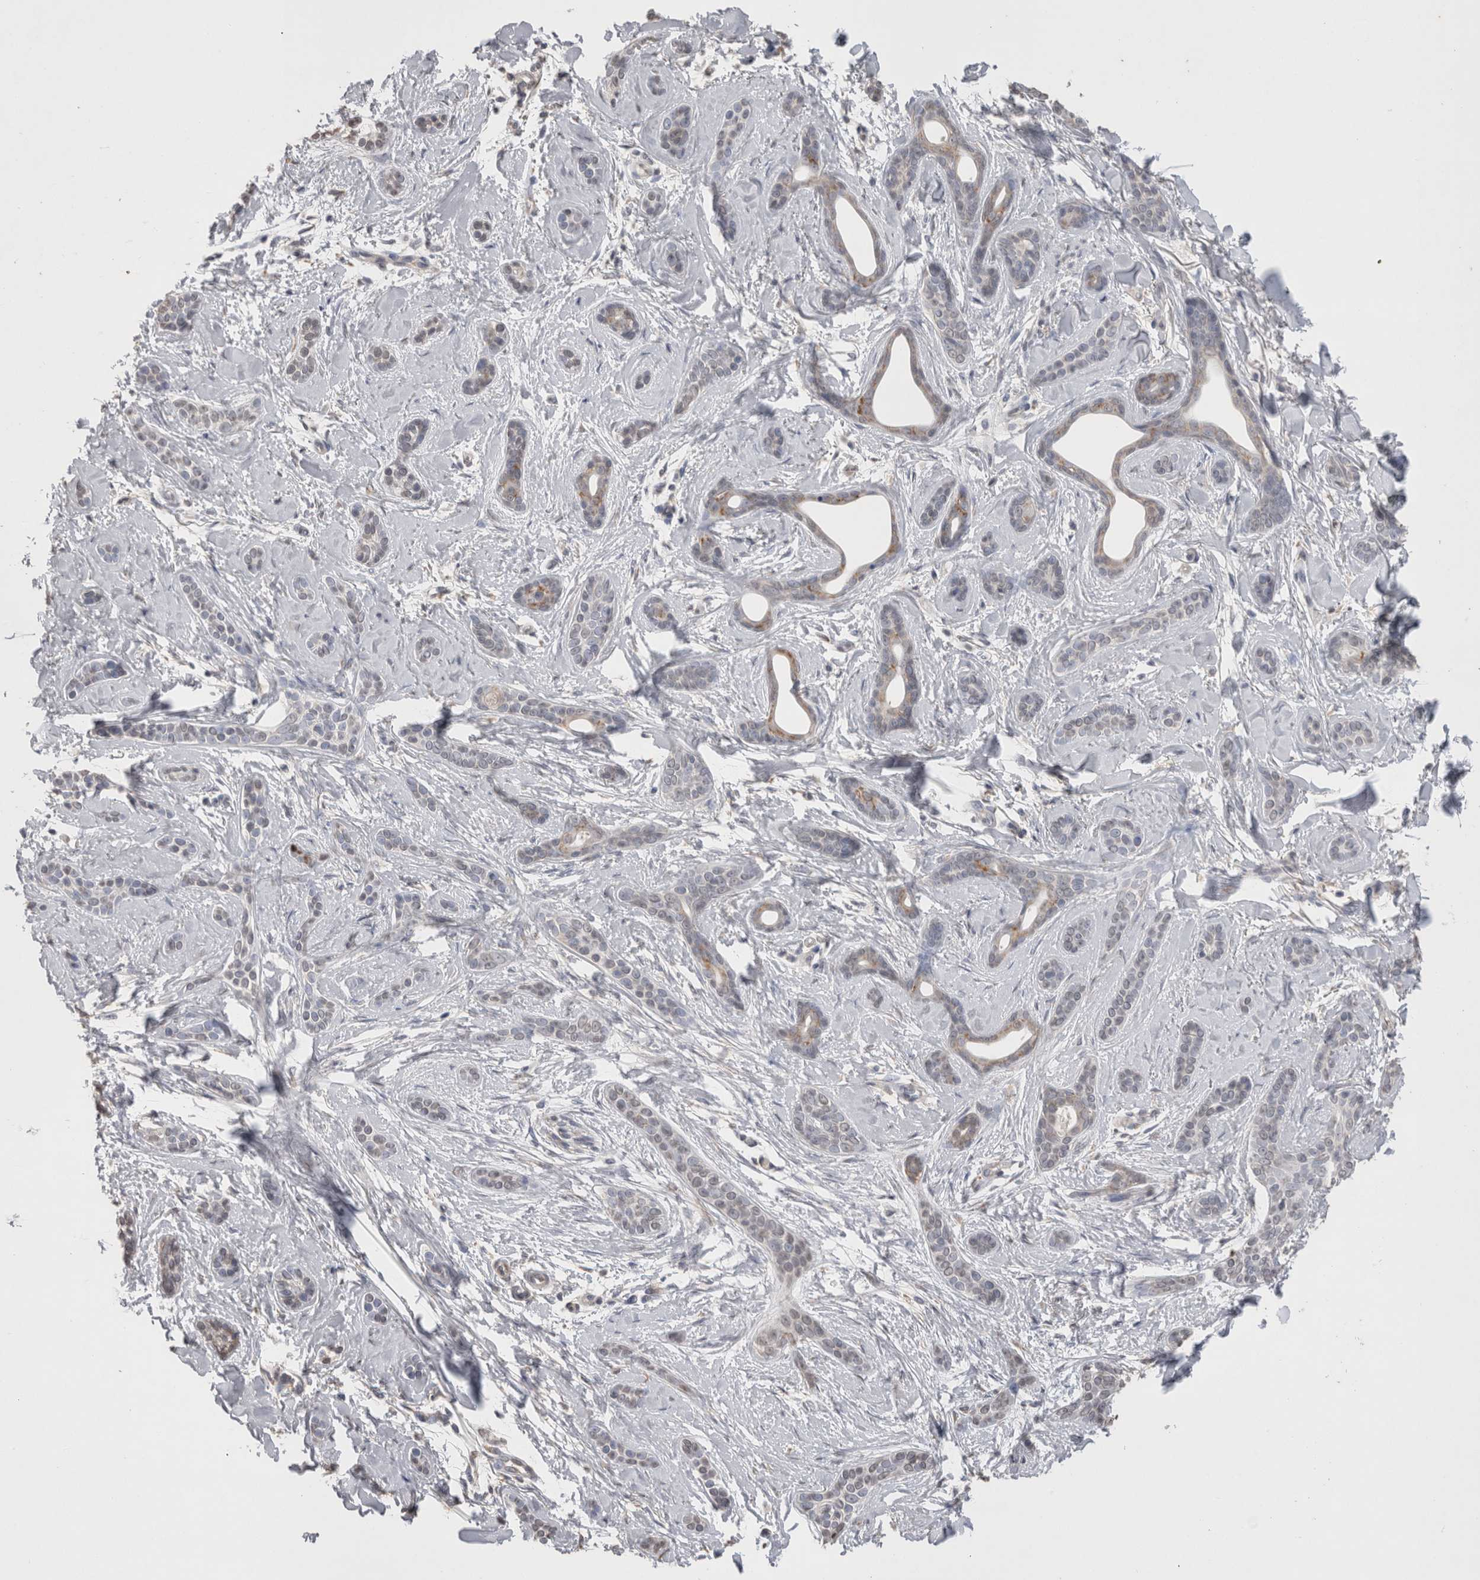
{"staining": {"intensity": "negative", "quantity": "none", "location": "none"}, "tissue": "skin cancer", "cell_type": "Tumor cells", "image_type": "cancer", "snomed": [{"axis": "morphology", "description": "Basal cell carcinoma"}, {"axis": "morphology", "description": "Adnexal tumor, benign"}, {"axis": "topography", "description": "Skin"}], "caption": "A high-resolution photomicrograph shows IHC staining of basal cell carcinoma (skin), which exhibits no significant staining in tumor cells. (DAB (3,3'-diaminobenzidine) IHC with hematoxylin counter stain).", "gene": "NOMO1", "patient": {"sex": "female", "age": 42}}